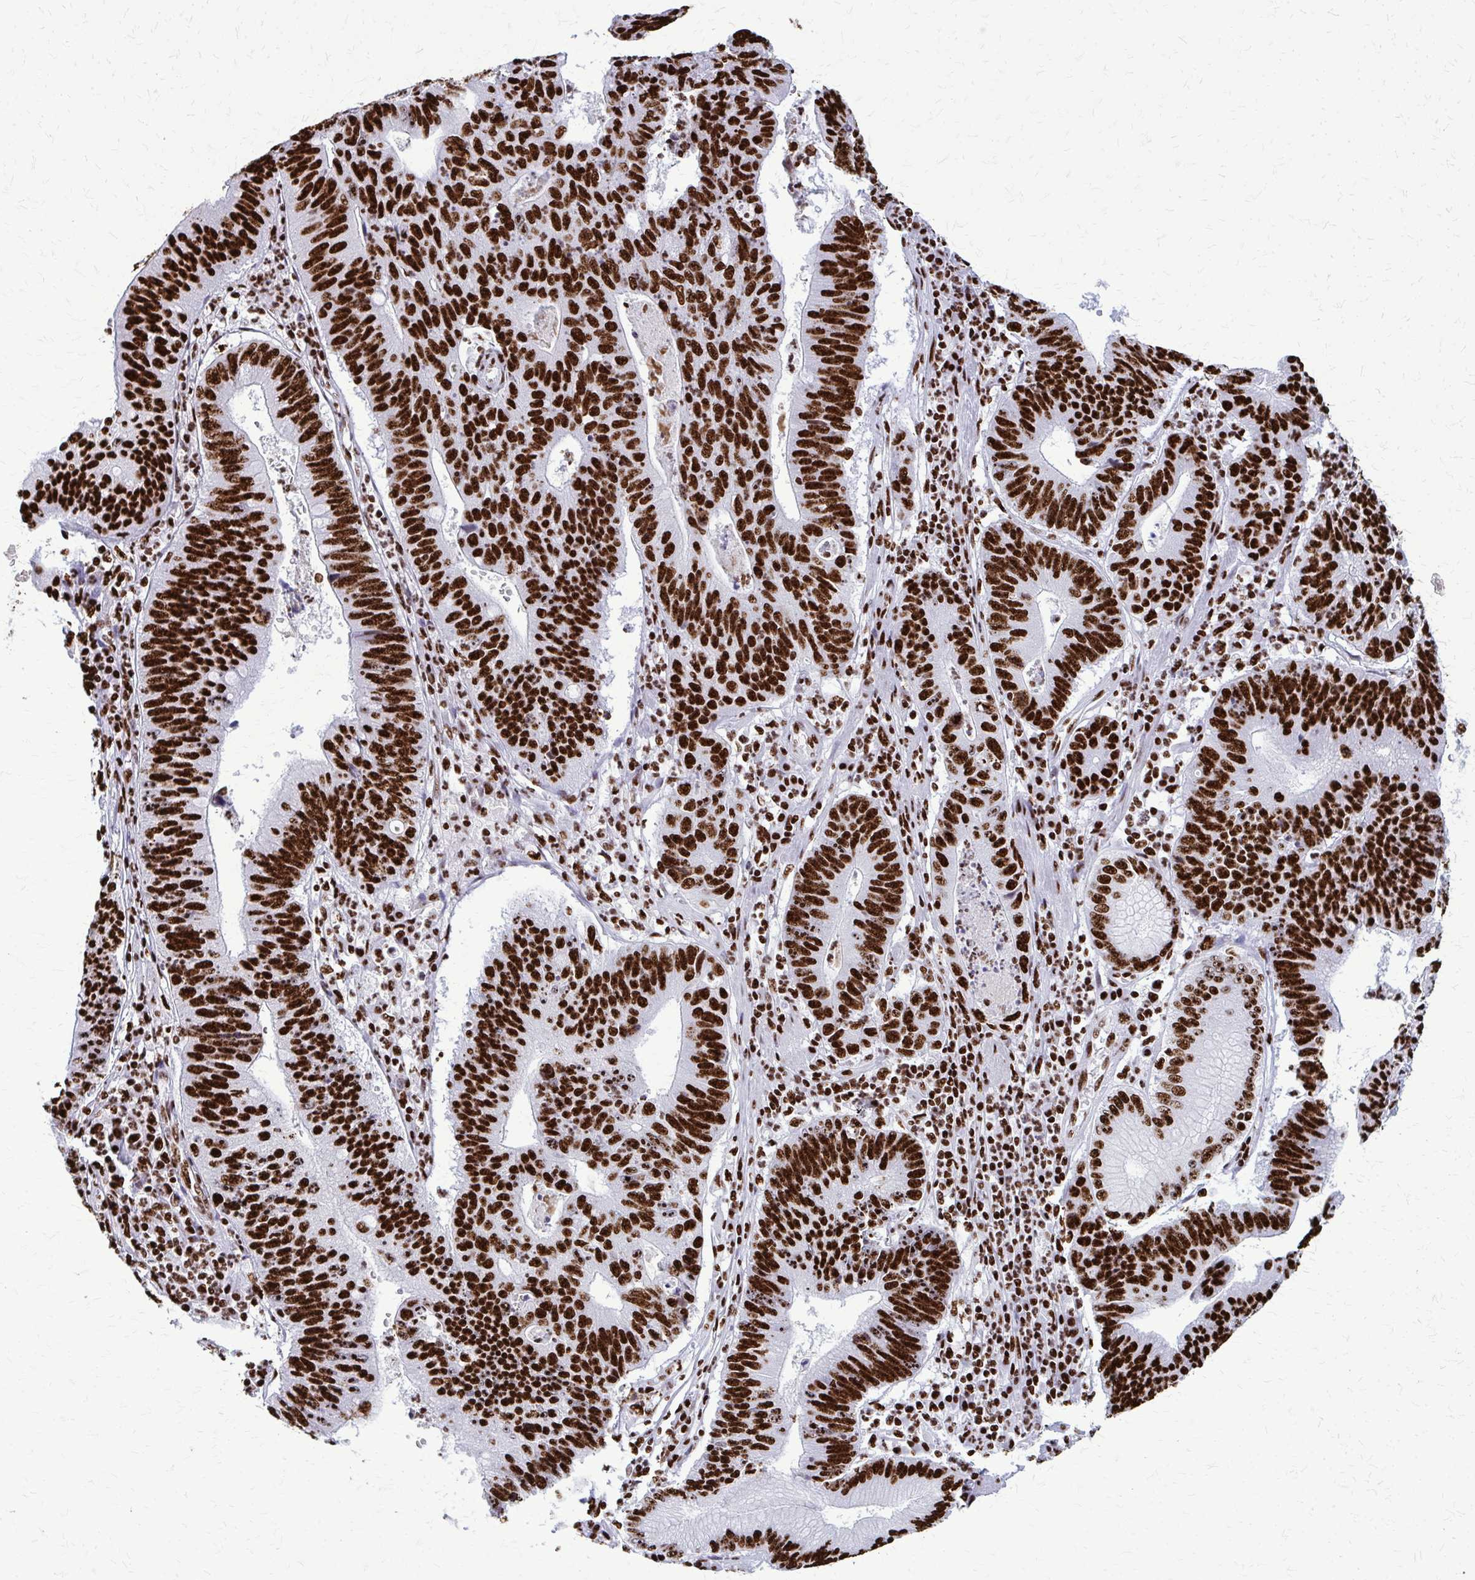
{"staining": {"intensity": "strong", "quantity": ">75%", "location": "nuclear"}, "tissue": "stomach cancer", "cell_type": "Tumor cells", "image_type": "cancer", "snomed": [{"axis": "morphology", "description": "Adenocarcinoma, NOS"}, {"axis": "topography", "description": "Stomach"}], "caption": "DAB immunohistochemical staining of stomach adenocarcinoma exhibits strong nuclear protein staining in approximately >75% of tumor cells.", "gene": "SFPQ", "patient": {"sex": "male", "age": 59}}